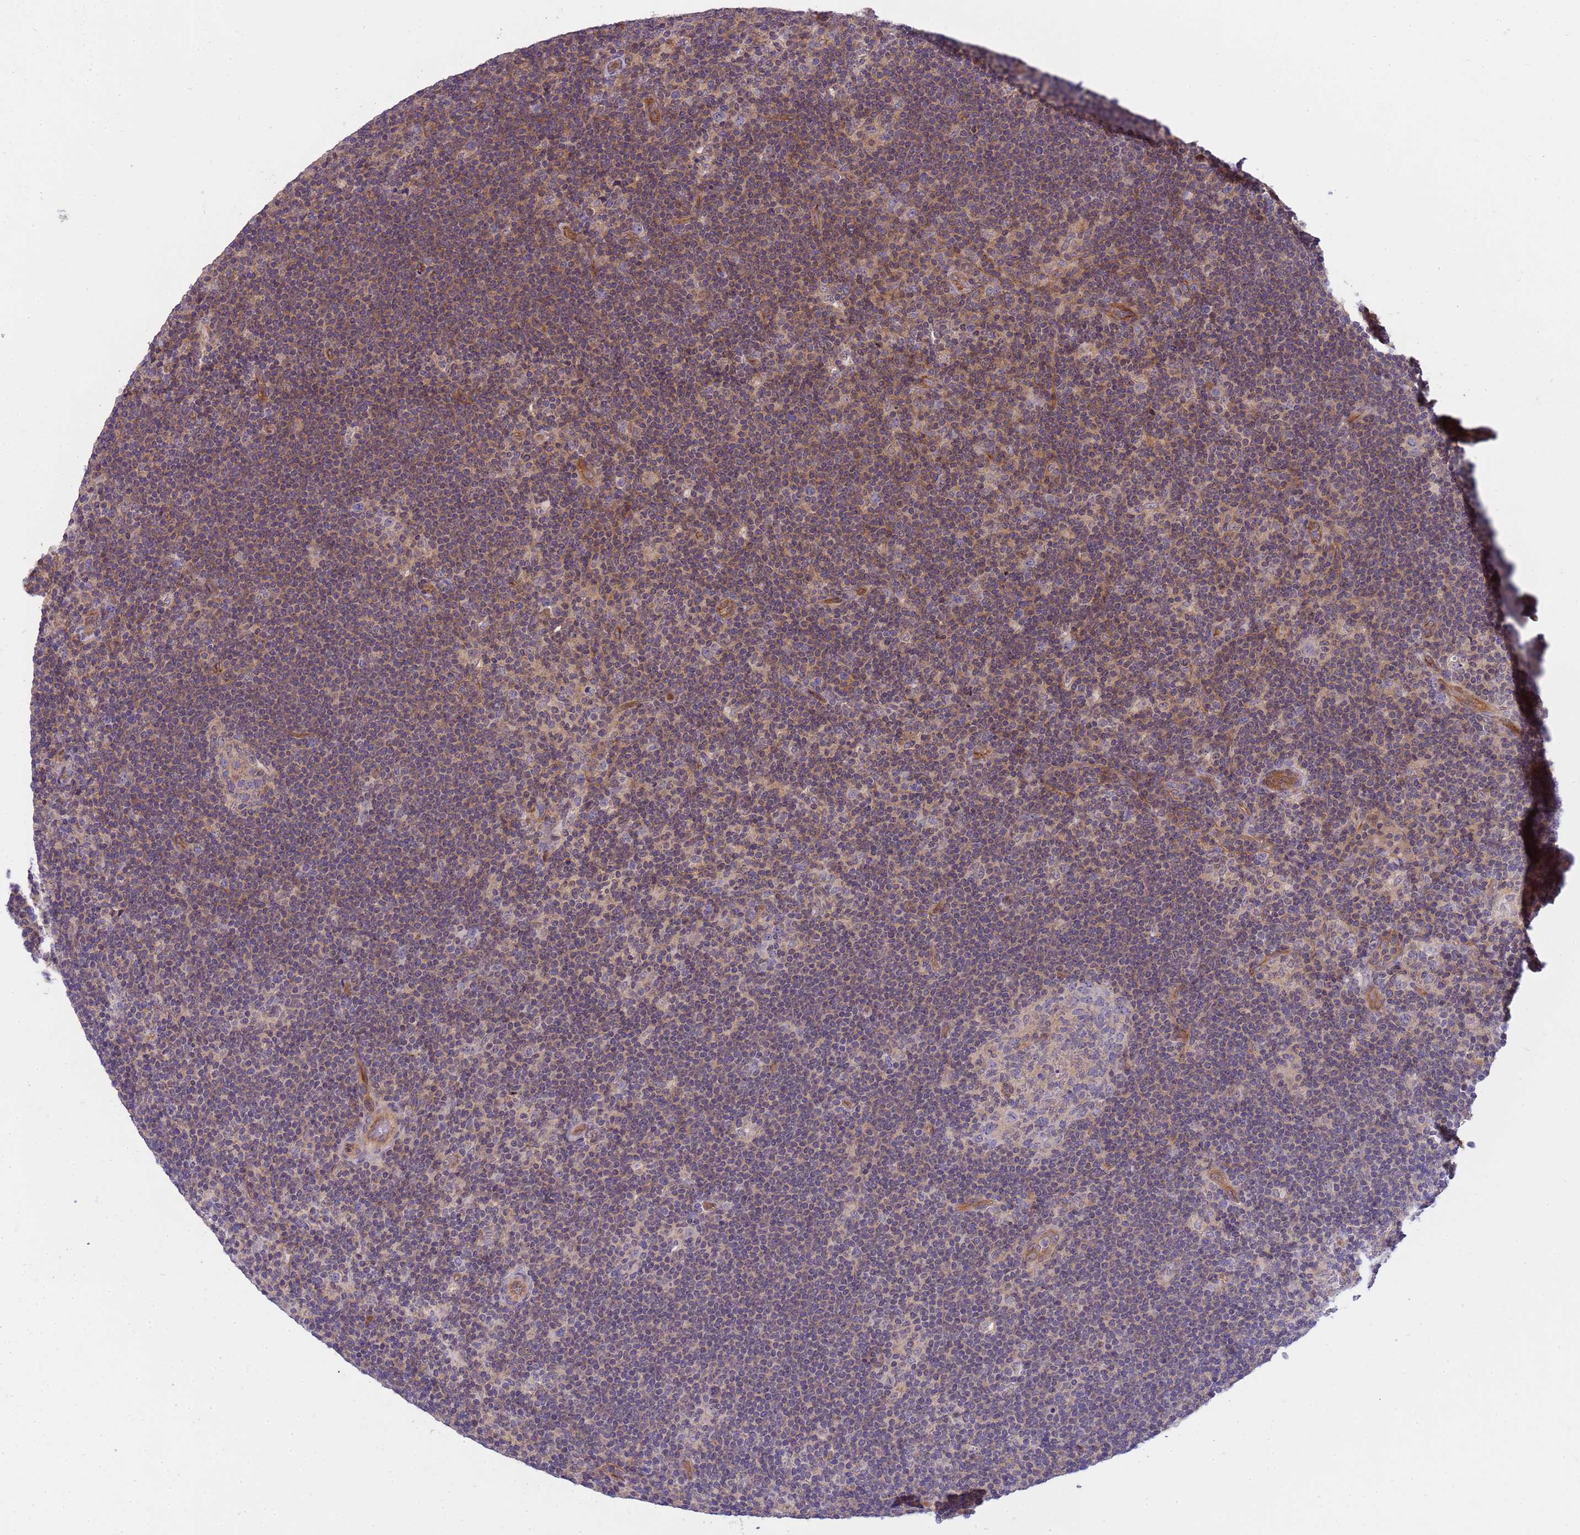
{"staining": {"intensity": "negative", "quantity": "none", "location": "none"}, "tissue": "lymphoma", "cell_type": "Tumor cells", "image_type": "cancer", "snomed": [{"axis": "morphology", "description": "Hodgkin's disease, NOS"}, {"axis": "topography", "description": "Lymph node"}], "caption": "This is an IHC micrograph of human lymphoma. There is no expression in tumor cells.", "gene": "SMCO3", "patient": {"sex": "female", "age": 57}}